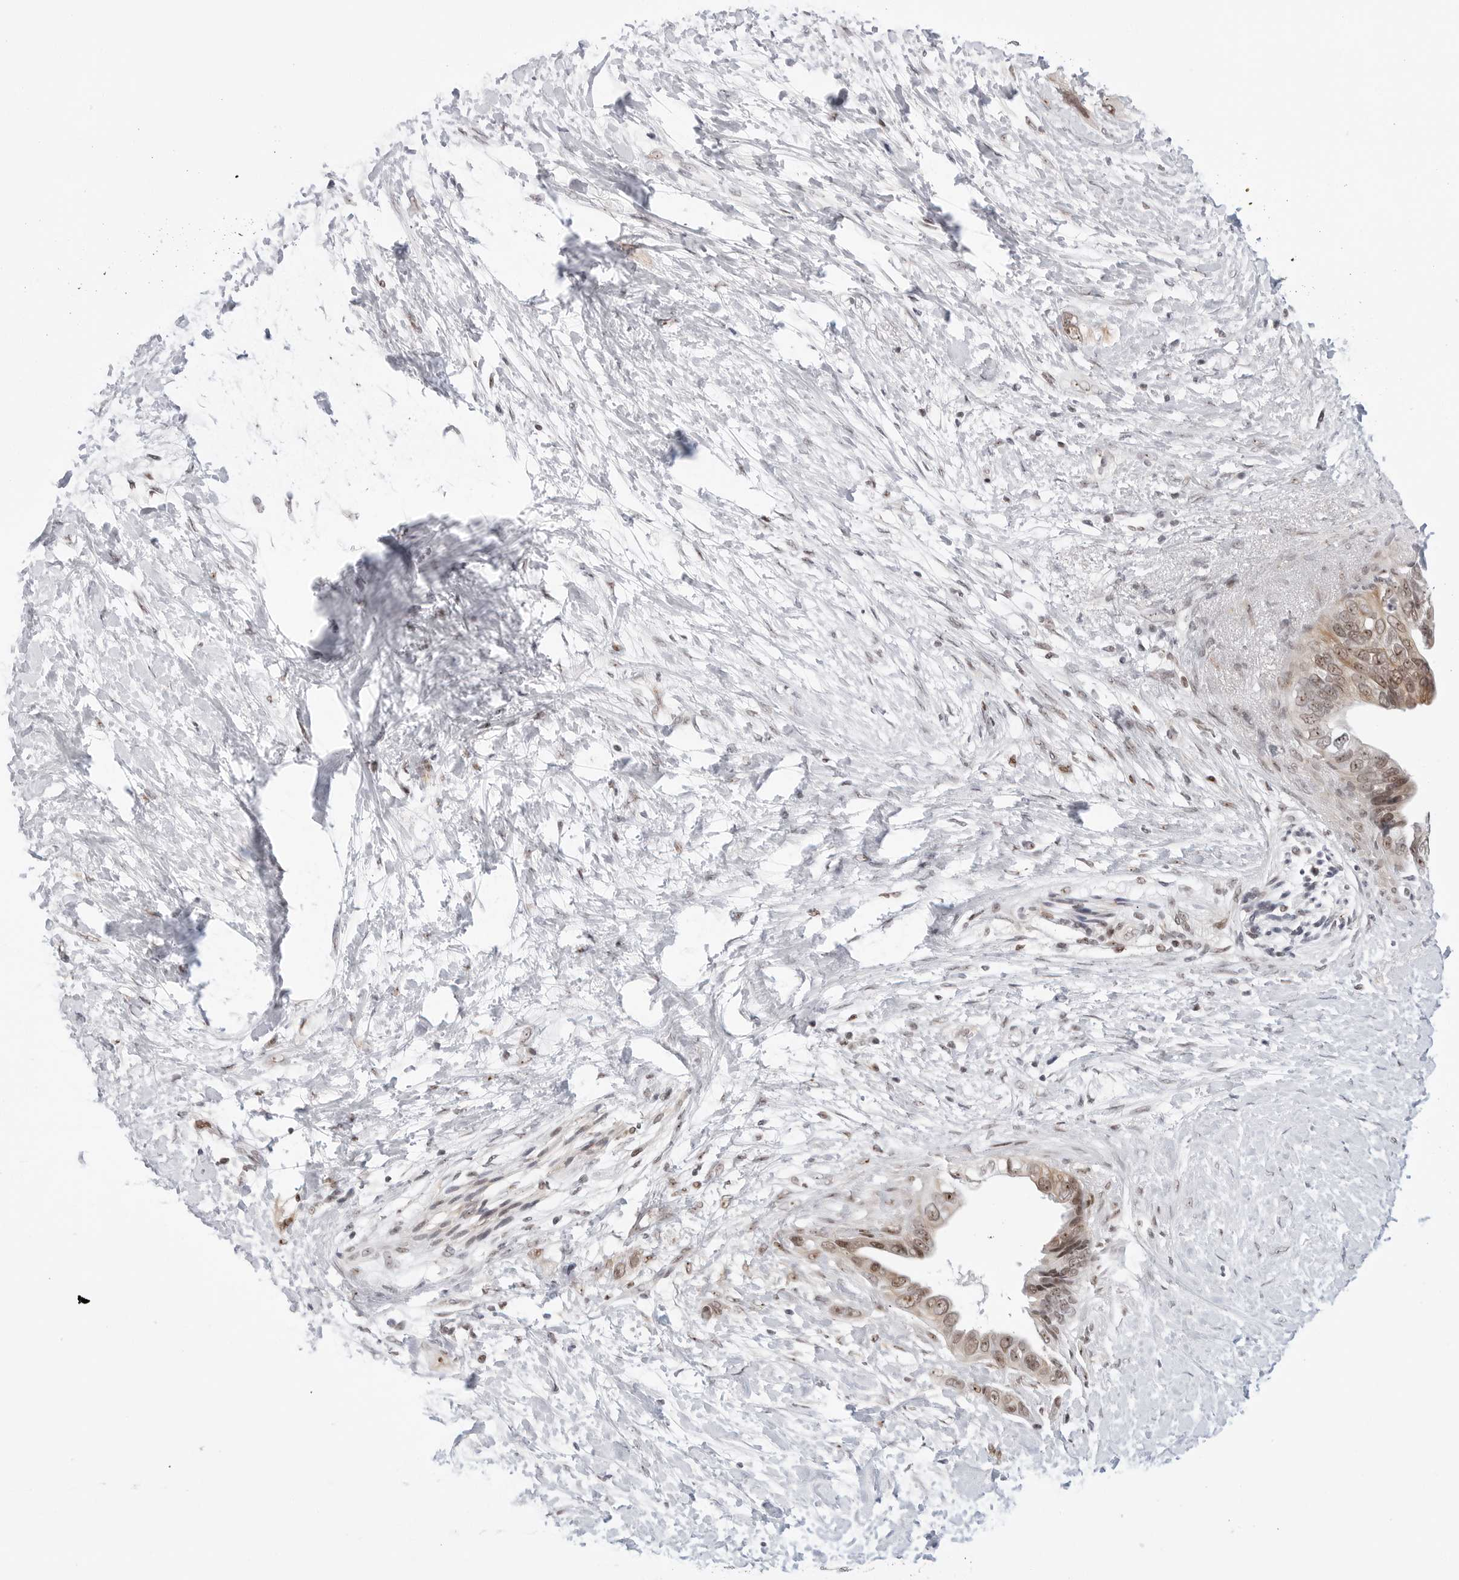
{"staining": {"intensity": "moderate", "quantity": ">75%", "location": "cytoplasmic/membranous,nuclear"}, "tissue": "pancreatic cancer", "cell_type": "Tumor cells", "image_type": "cancer", "snomed": [{"axis": "morphology", "description": "Adenocarcinoma, NOS"}, {"axis": "topography", "description": "Pancreas"}], "caption": "Protein expression analysis of human pancreatic cancer reveals moderate cytoplasmic/membranous and nuclear expression in approximately >75% of tumor cells. The staining was performed using DAB to visualize the protein expression in brown, while the nuclei were stained in blue with hematoxylin (Magnification: 20x).", "gene": "C1orf162", "patient": {"sex": "female", "age": 56}}